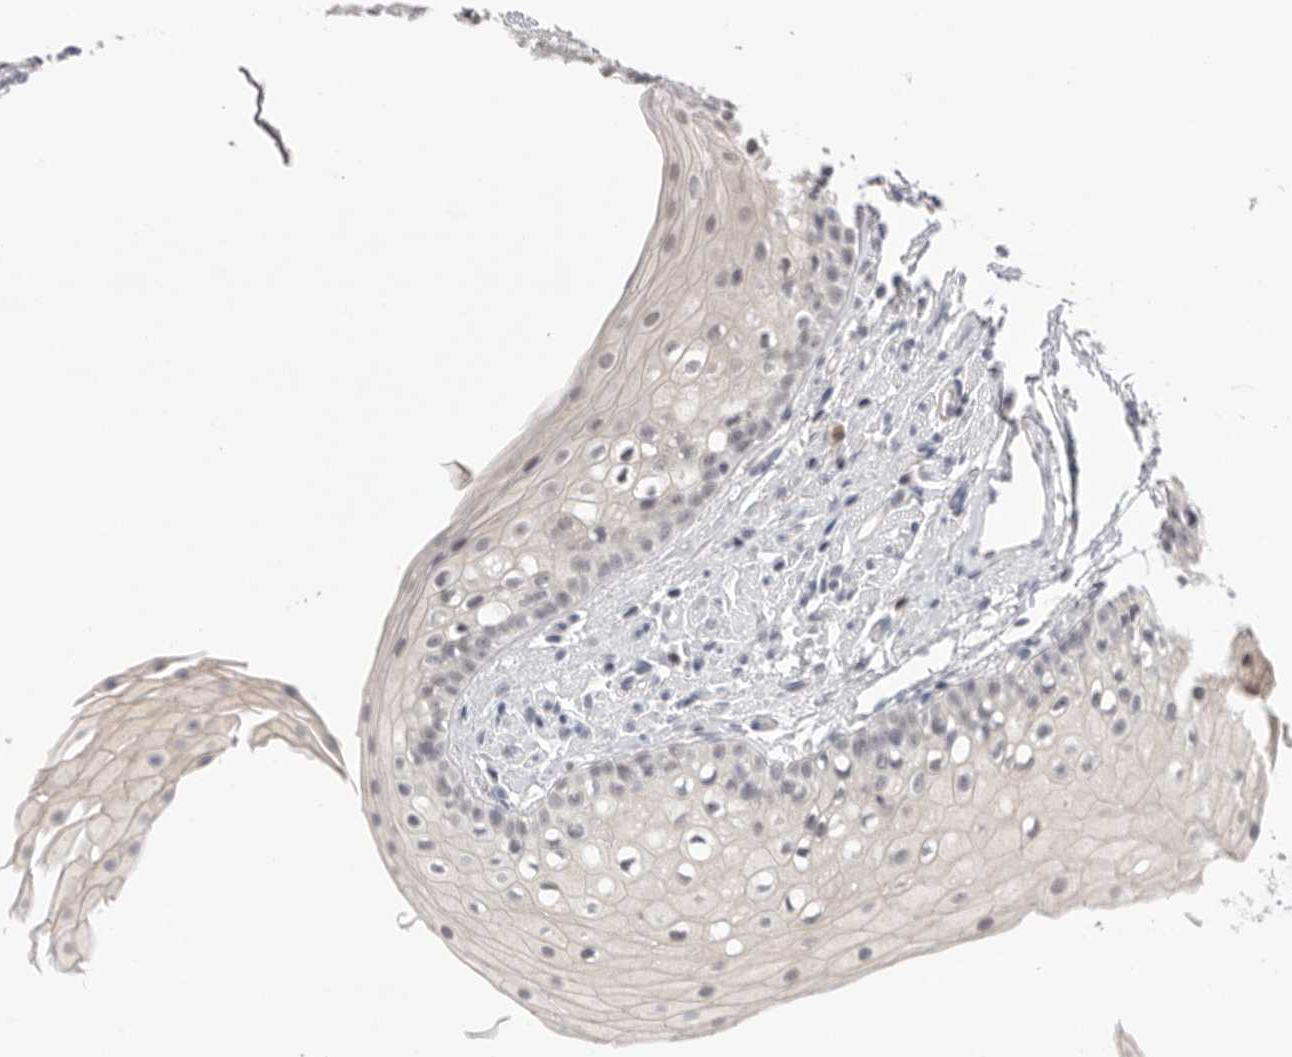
{"staining": {"intensity": "negative", "quantity": "none", "location": "none"}, "tissue": "oral mucosa", "cell_type": "Squamous epithelial cells", "image_type": "normal", "snomed": [{"axis": "morphology", "description": "Normal tissue, NOS"}, {"axis": "topography", "description": "Oral tissue"}], "caption": "IHC of benign human oral mucosa displays no positivity in squamous epithelial cells.", "gene": "HUS1", "patient": {"sex": "male", "age": 28}}